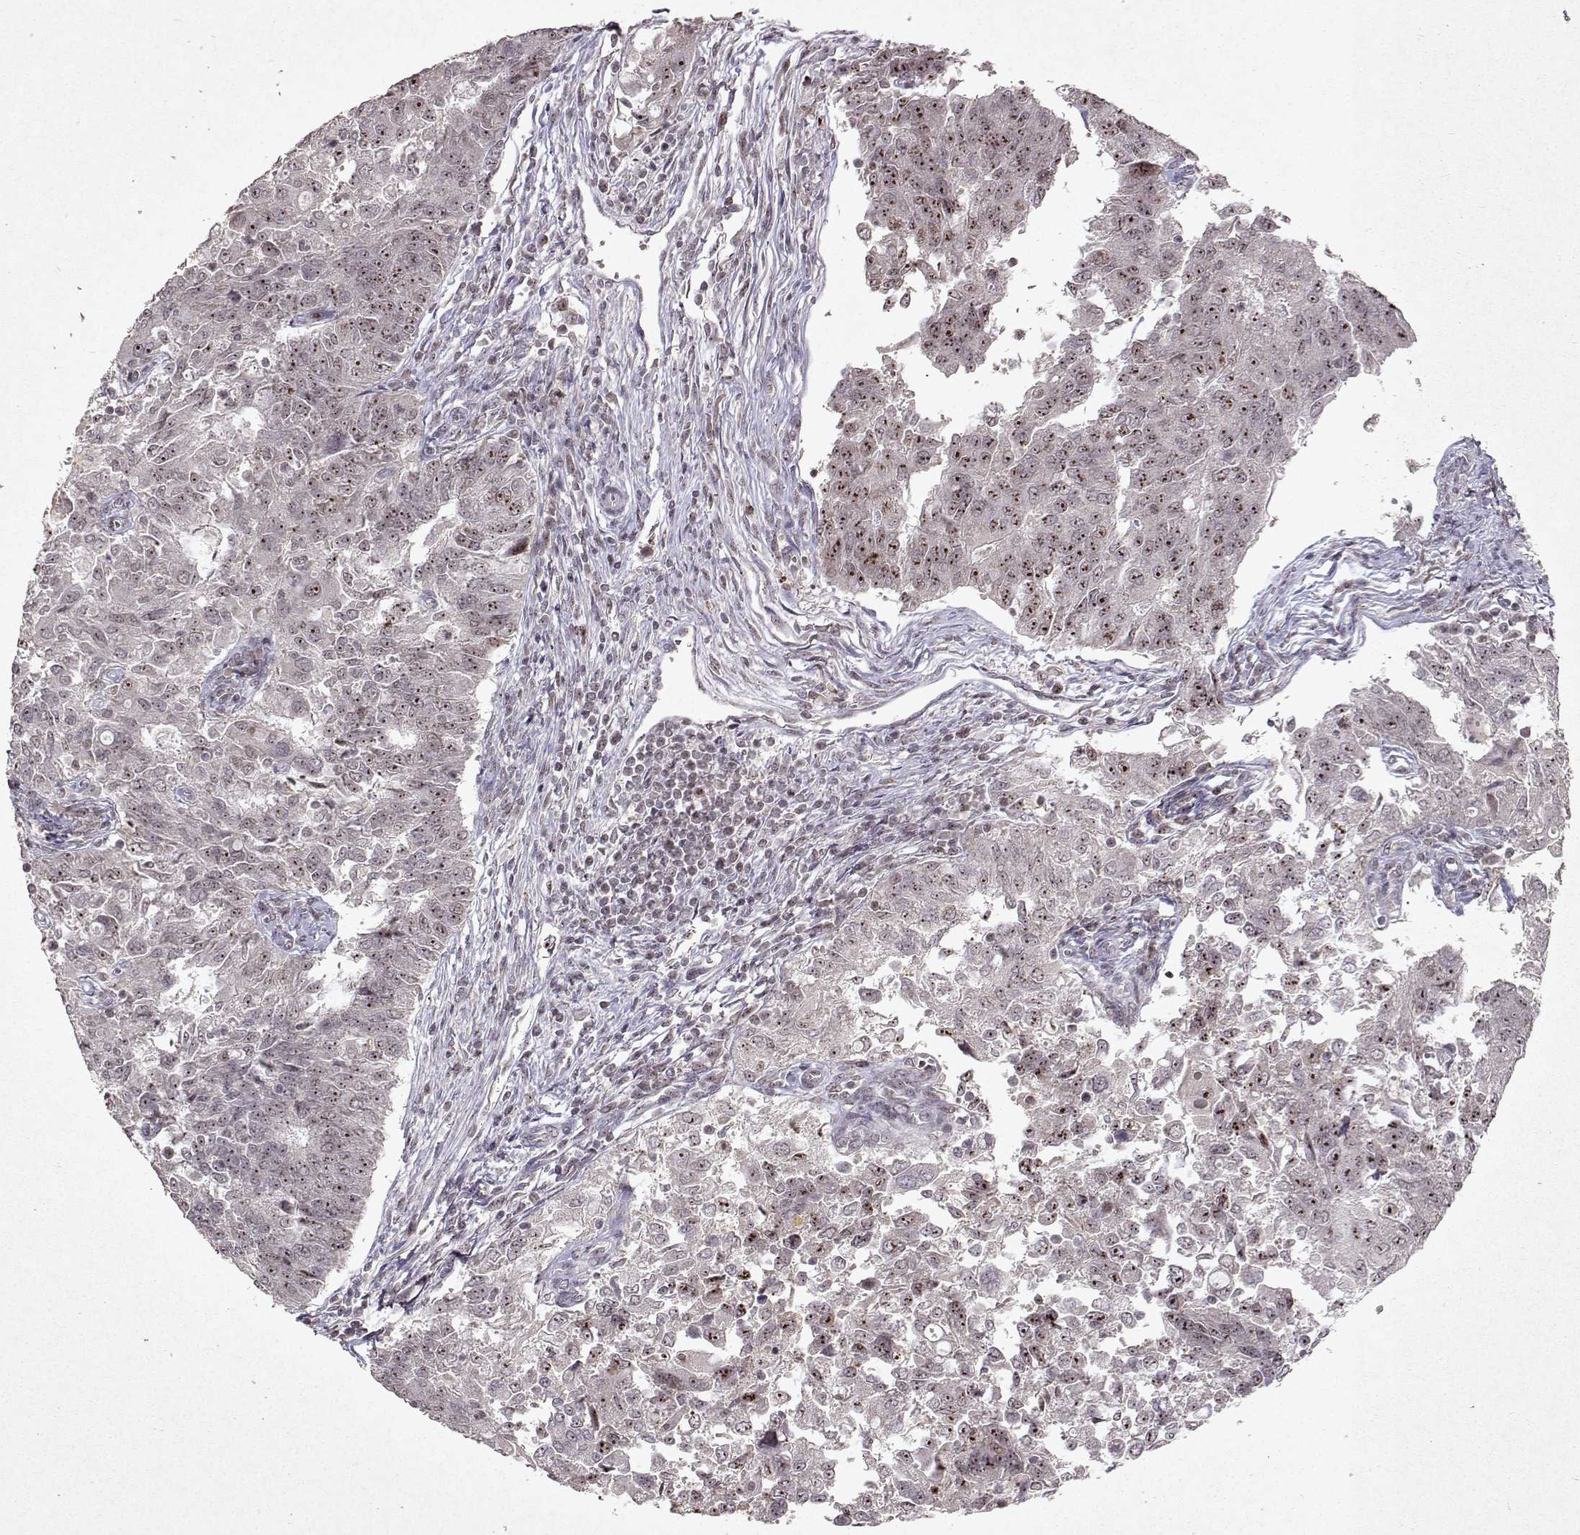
{"staining": {"intensity": "moderate", "quantity": "25%-75%", "location": "nuclear"}, "tissue": "endometrial cancer", "cell_type": "Tumor cells", "image_type": "cancer", "snomed": [{"axis": "morphology", "description": "Adenocarcinoma, NOS"}, {"axis": "topography", "description": "Endometrium"}], "caption": "Human endometrial cancer stained for a protein (brown) exhibits moderate nuclear positive staining in approximately 25%-75% of tumor cells.", "gene": "DDX56", "patient": {"sex": "female", "age": 43}}